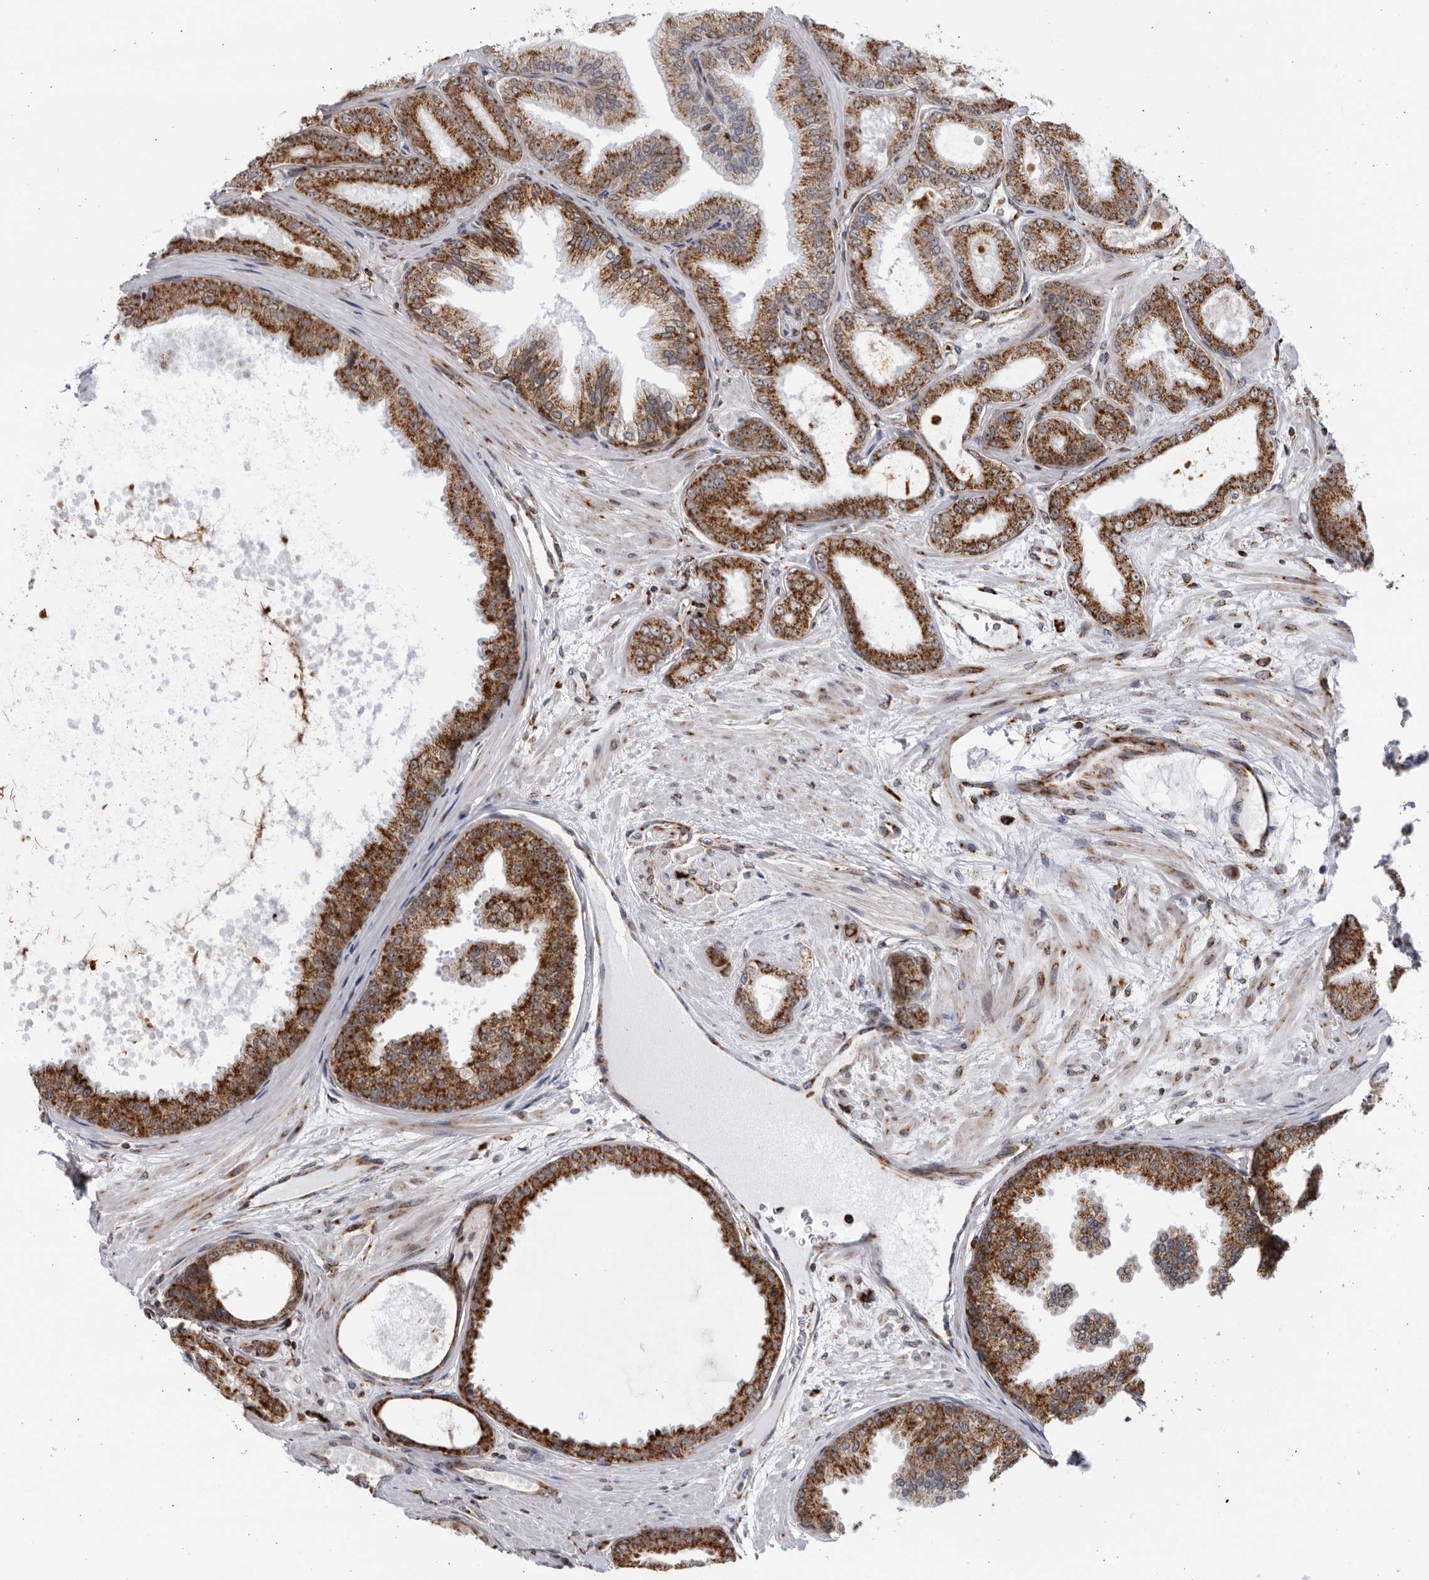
{"staining": {"intensity": "strong", "quantity": ">75%", "location": "cytoplasmic/membranous"}, "tissue": "prostate cancer", "cell_type": "Tumor cells", "image_type": "cancer", "snomed": [{"axis": "morphology", "description": "Adenocarcinoma, Low grade"}, {"axis": "topography", "description": "Prostate"}], "caption": "Immunohistochemical staining of prostate cancer (low-grade adenocarcinoma) exhibits strong cytoplasmic/membranous protein expression in about >75% of tumor cells.", "gene": "RBM34", "patient": {"sex": "male", "age": 63}}